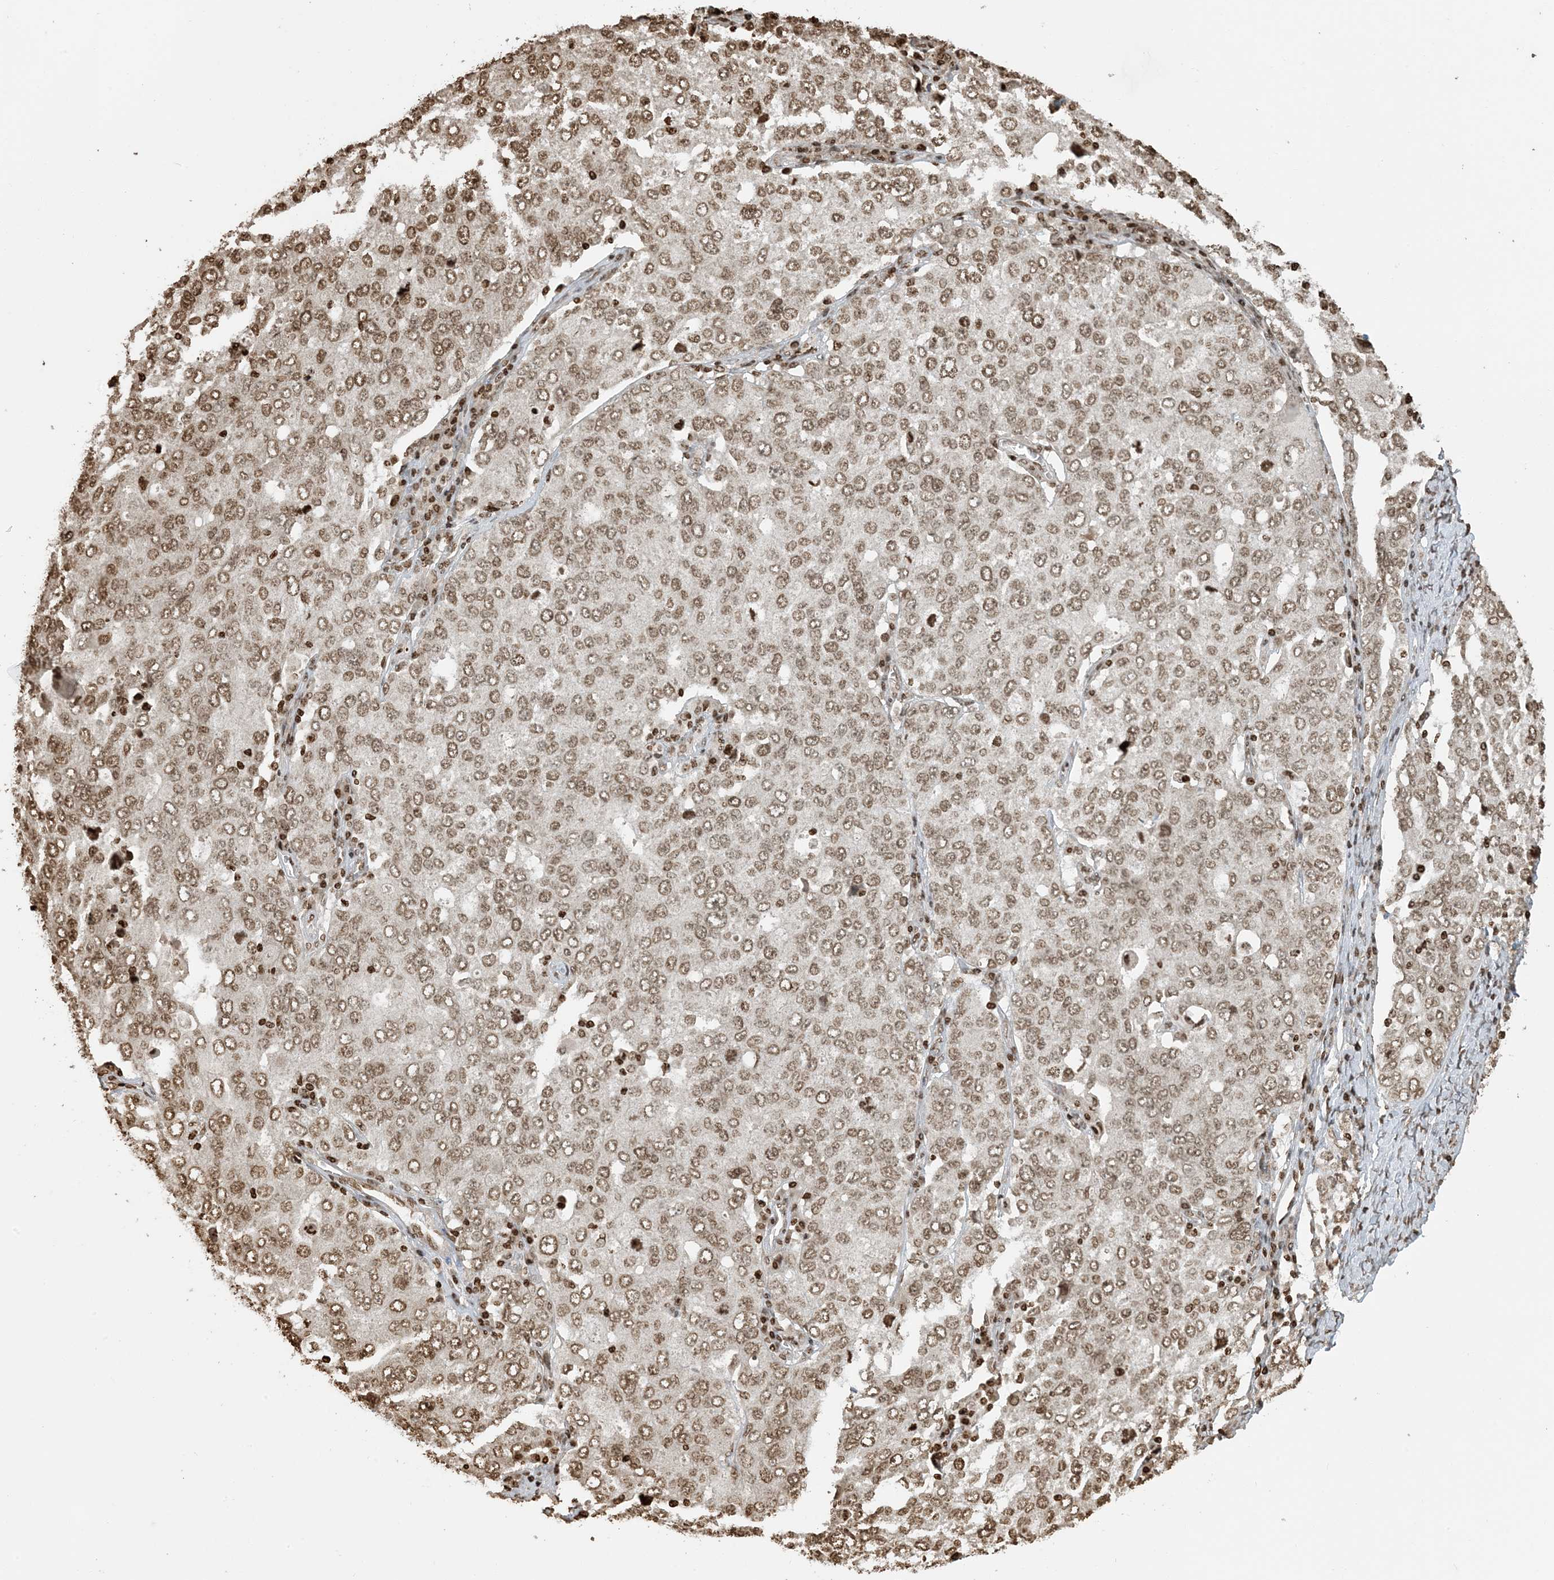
{"staining": {"intensity": "moderate", "quantity": ">75%", "location": "nuclear"}, "tissue": "ovarian cancer", "cell_type": "Tumor cells", "image_type": "cancer", "snomed": [{"axis": "morphology", "description": "Carcinoma, endometroid"}, {"axis": "topography", "description": "Ovary"}], "caption": "Protein positivity by immunohistochemistry (IHC) displays moderate nuclear expression in about >75% of tumor cells in ovarian cancer (endometroid carcinoma). (DAB (3,3'-diaminobenzidine) = brown stain, brightfield microscopy at high magnification).", "gene": "H3-3B", "patient": {"sex": "female", "age": 62}}